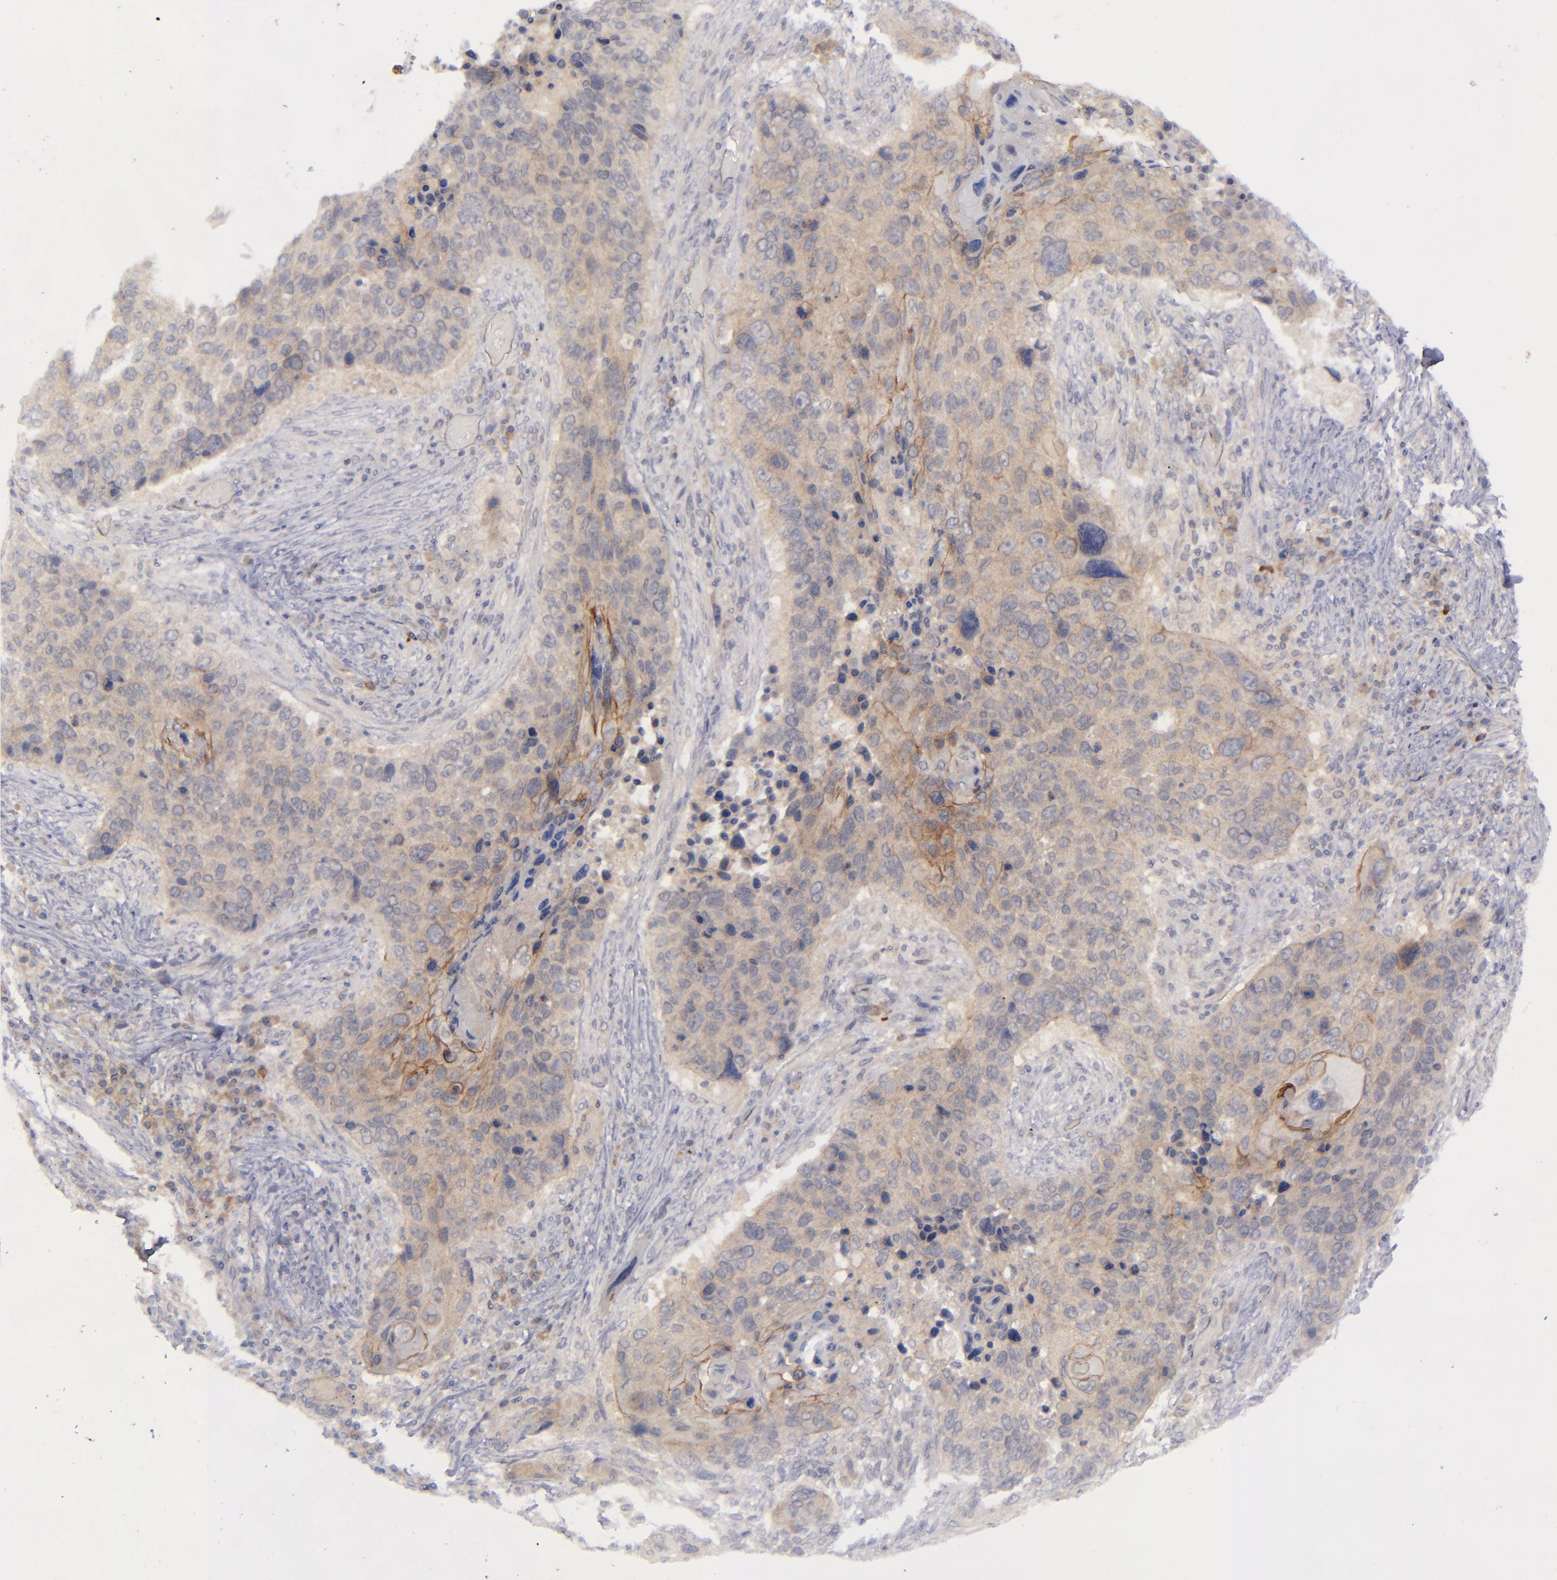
{"staining": {"intensity": "weak", "quantity": "25%-75%", "location": "cytoplasmic/membranous"}, "tissue": "lung cancer", "cell_type": "Tumor cells", "image_type": "cancer", "snomed": [{"axis": "morphology", "description": "Squamous cell carcinoma, NOS"}, {"axis": "topography", "description": "Lung"}], "caption": "Protein analysis of lung cancer tissue displays weak cytoplasmic/membranous staining in about 25%-75% of tumor cells.", "gene": "EVPL", "patient": {"sex": "male", "age": 68}}